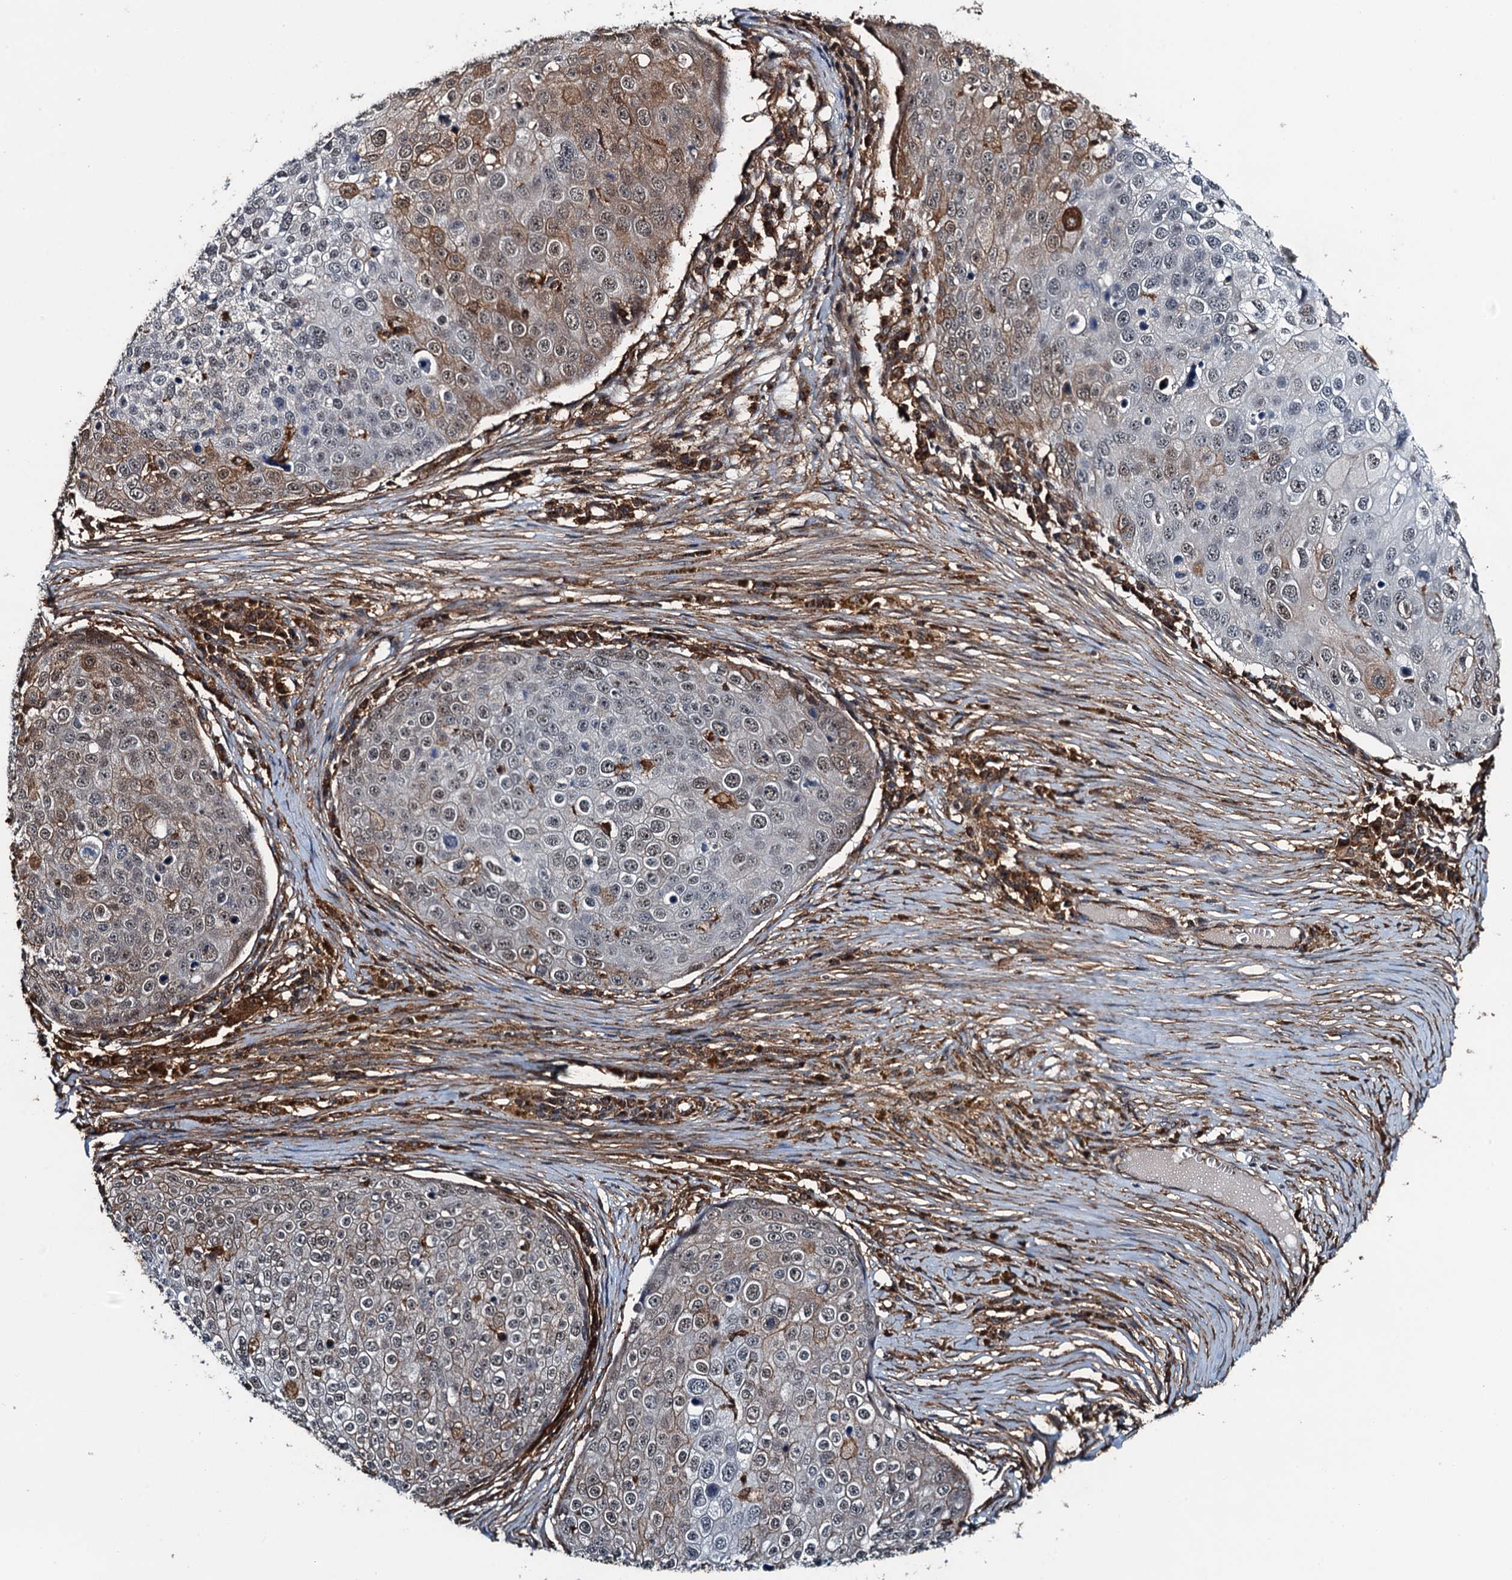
{"staining": {"intensity": "moderate", "quantity": "<25%", "location": "cytoplasmic/membranous"}, "tissue": "skin cancer", "cell_type": "Tumor cells", "image_type": "cancer", "snomed": [{"axis": "morphology", "description": "Squamous cell carcinoma, NOS"}, {"axis": "topography", "description": "Skin"}], "caption": "Immunohistochemical staining of skin cancer (squamous cell carcinoma) reveals low levels of moderate cytoplasmic/membranous staining in approximately <25% of tumor cells.", "gene": "WHAMM", "patient": {"sex": "male", "age": 71}}